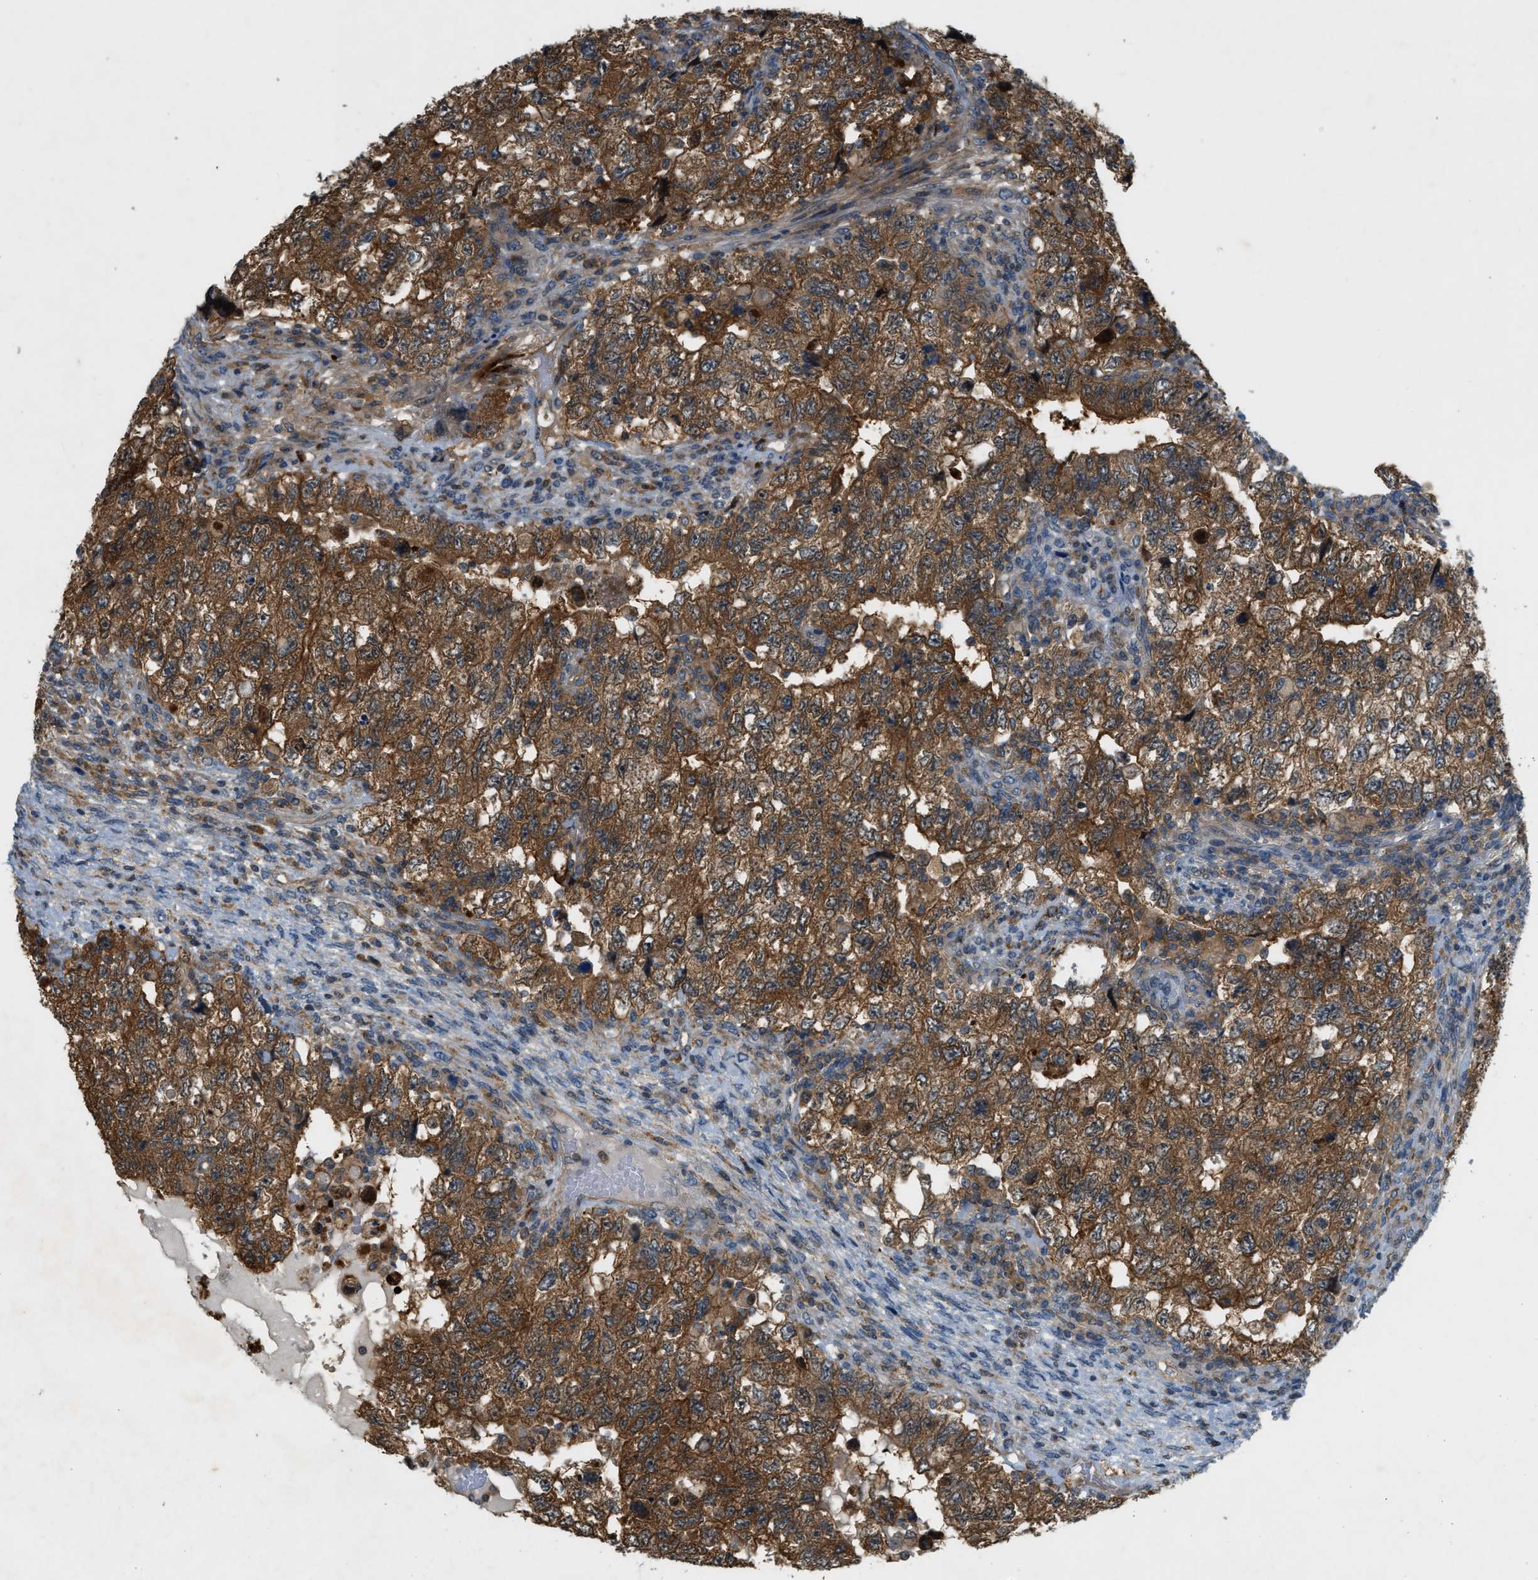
{"staining": {"intensity": "strong", "quantity": ">75%", "location": "cytoplasmic/membranous"}, "tissue": "testis cancer", "cell_type": "Tumor cells", "image_type": "cancer", "snomed": [{"axis": "morphology", "description": "Carcinoma, Embryonal, NOS"}, {"axis": "topography", "description": "Testis"}], "caption": "Immunohistochemistry (IHC) of testis cancer (embryonal carcinoma) demonstrates high levels of strong cytoplasmic/membranous expression in about >75% of tumor cells. (IHC, brightfield microscopy, high magnification).", "gene": "PDCL3", "patient": {"sex": "male", "age": 36}}